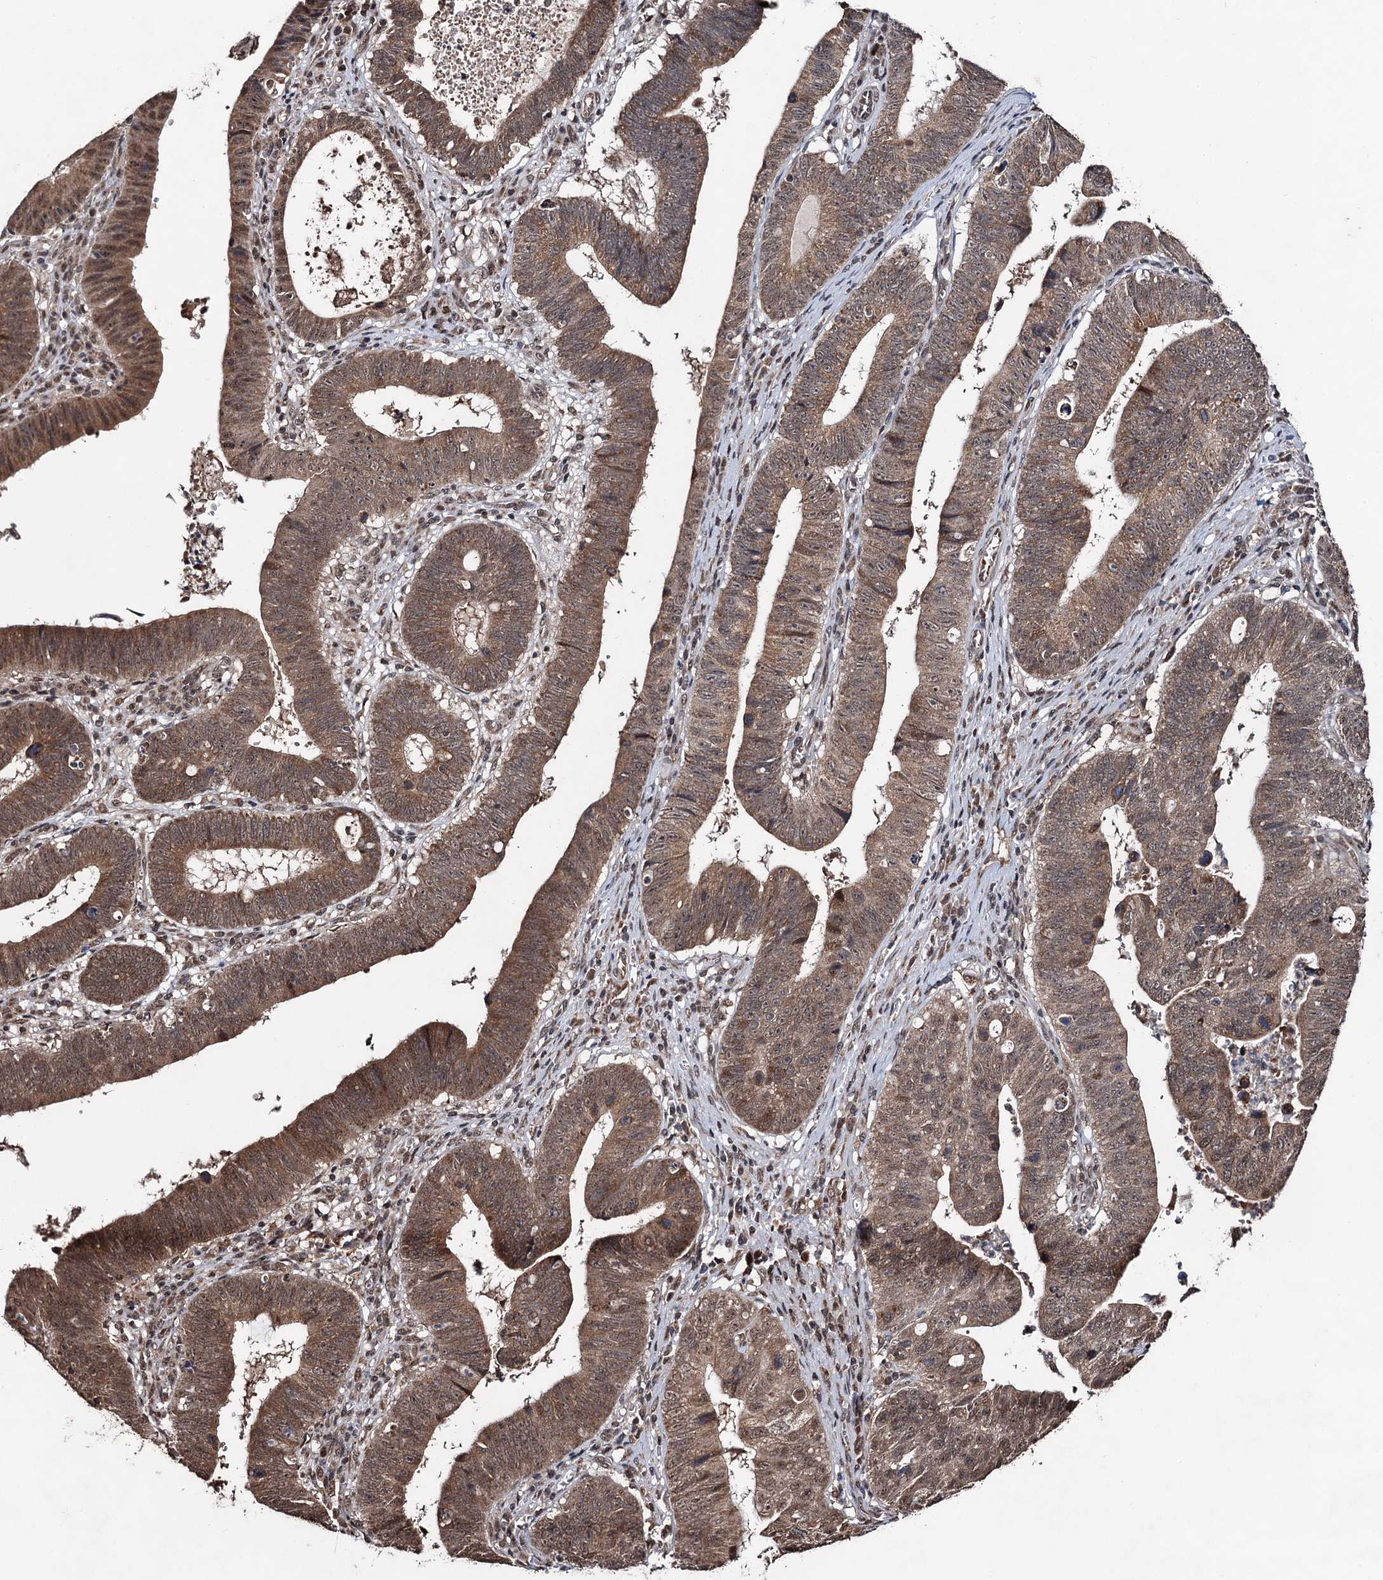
{"staining": {"intensity": "moderate", "quantity": ">75%", "location": "cytoplasmic/membranous,nuclear"}, "tissue": "stomach cancer", "cell_type": "Tumor cells", "image_type": "cancer", "snomed": [{"axis": "morphology", "description": "Adenocarcinoma, NOS"}, {"axis": "topography", "description": "Stomach"}], "caption": "Human stomach cancer (adenocarcinoma) stained with a brown dye reveals moderate cytoplasmic/membranous and nuclear positive staining in about >75% of tumor cells.", "gene": "REP15", "patient": {"sex": "male", "age": 59}}